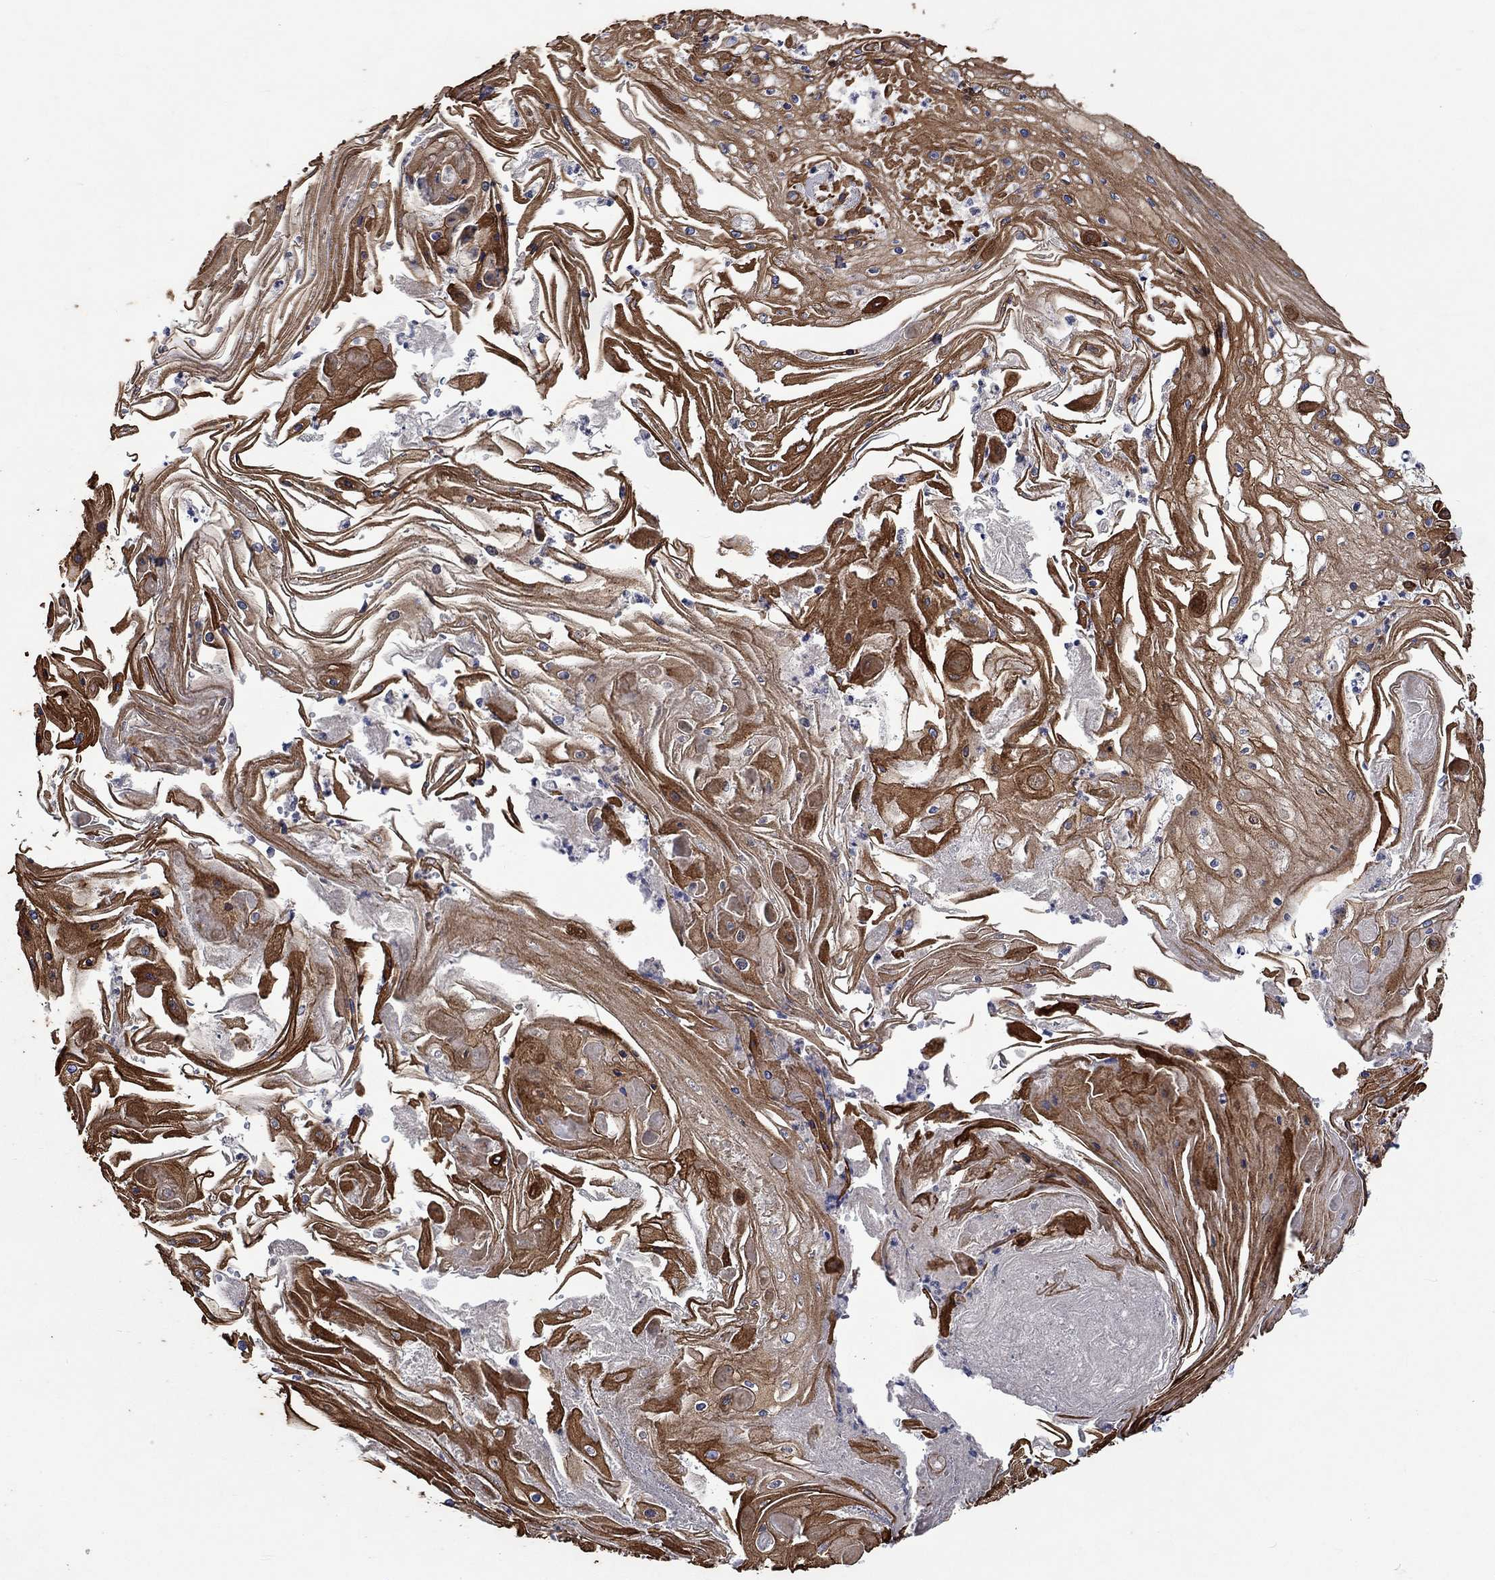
{"staining": {"intensity": "strong", "quantity": ">75%", "location": "cytoplasmic/membranous"}, "tissue": "skin cancer", "cell_type": "Tumor cells", "image_type": "cancer", "snomed": [{"axis": "morphology", "description": "Squamous cell carcinoma, NOS"}, {"axis": "topography", "description": "Skin"}], "caption": "This is an image of immunohistochemistry staining of skin cancer, which shows strong staining in the cytoplasmic/membranous of tumor cells.", "gene": "DDX3Y", "patient": {"sex": "male", "age": 70}}